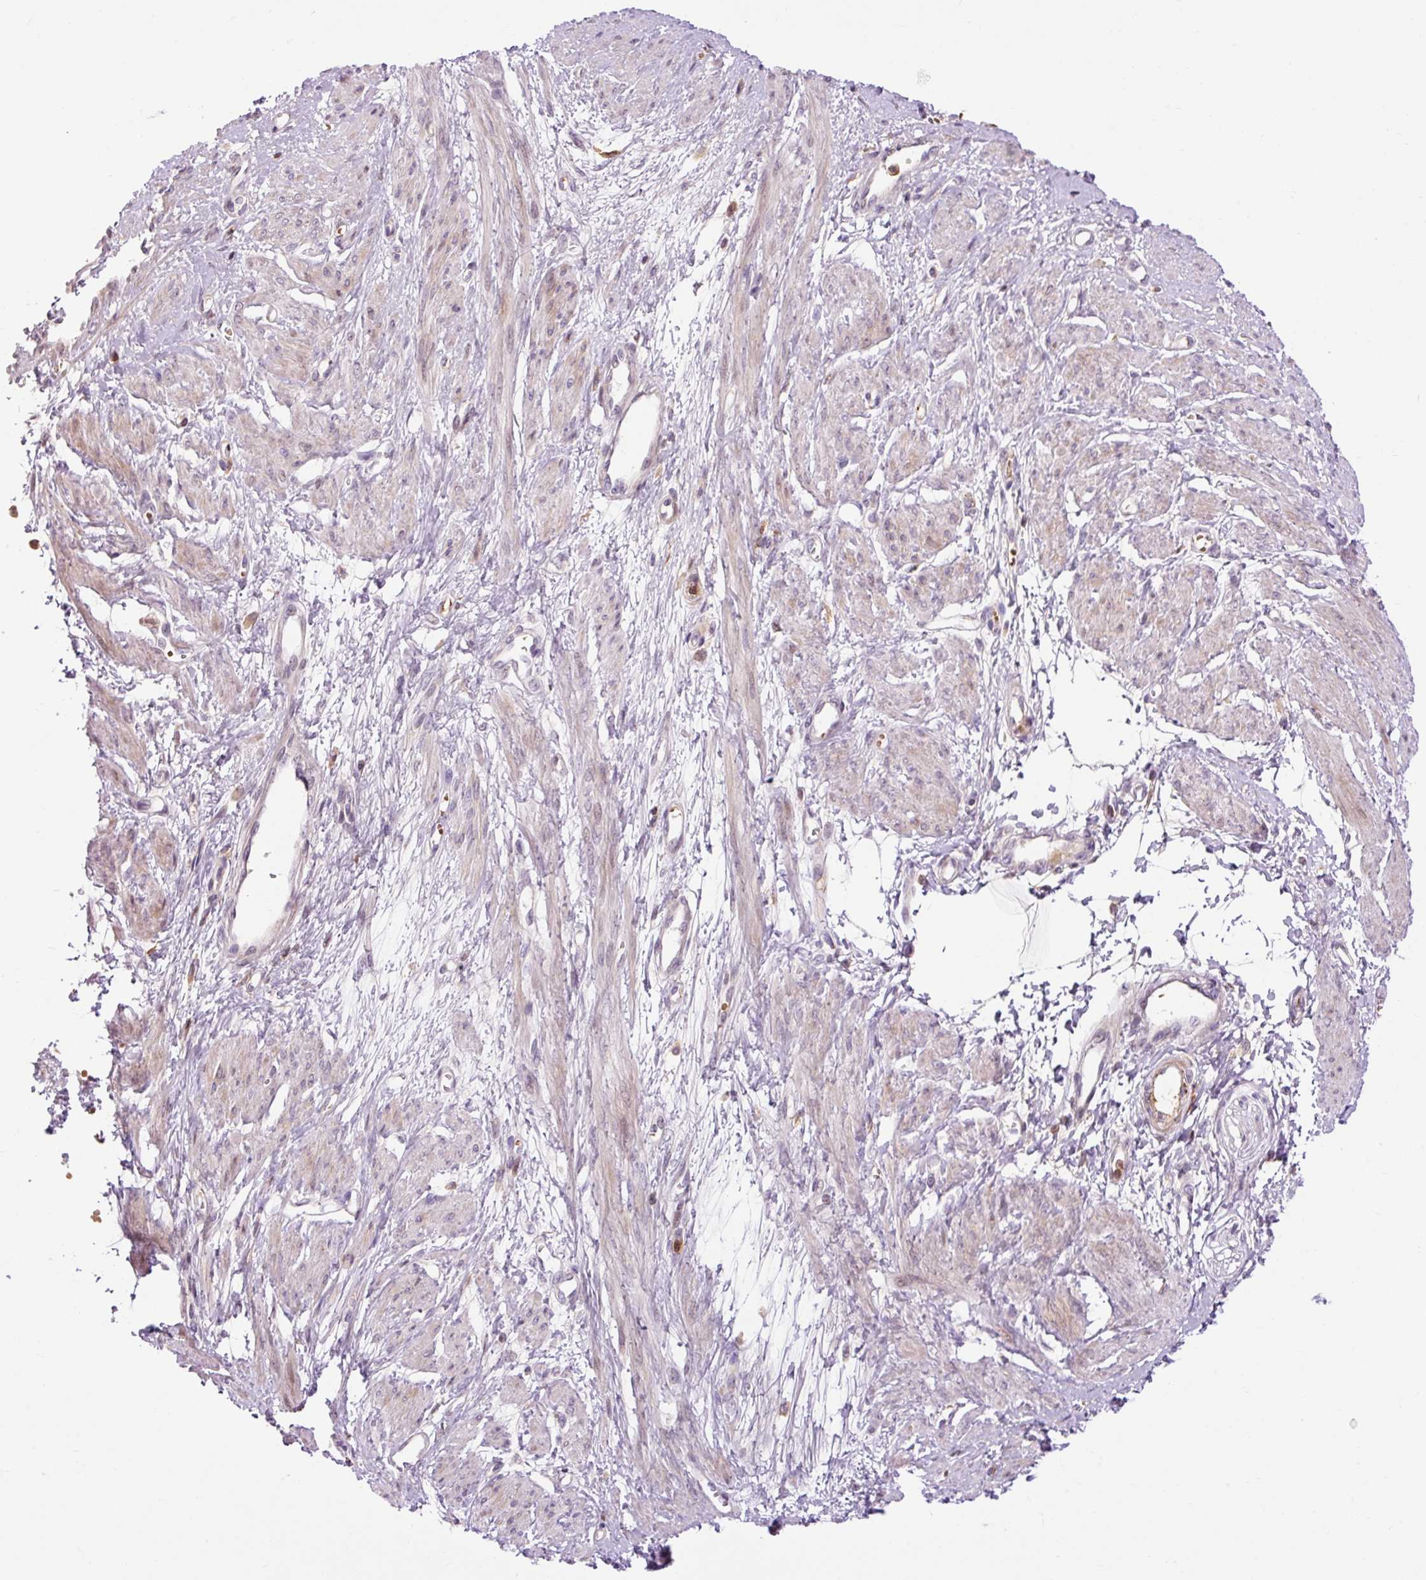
{"staining": {"intensity": "weak", "quantity": "<25%", "location": "cytoplasmic/membranous"}, "tissue": "smooth muscle", "cell_type": "Smooth muscle cells", "image_type": "normal", "snomed": [{"axis": "morphology", "description": "Normal tissue, NOS"}, {"axis": "topography", "description": "Smooth muscle"}, {"axis": "topography", "description": "Uterus"}], "caption": "This is an IHC image of benign human smooth muscle. There is no staining in smooth muscle cells.", "gene": "CEBPZ", "patient": {"sex": "female", "age": 39}}